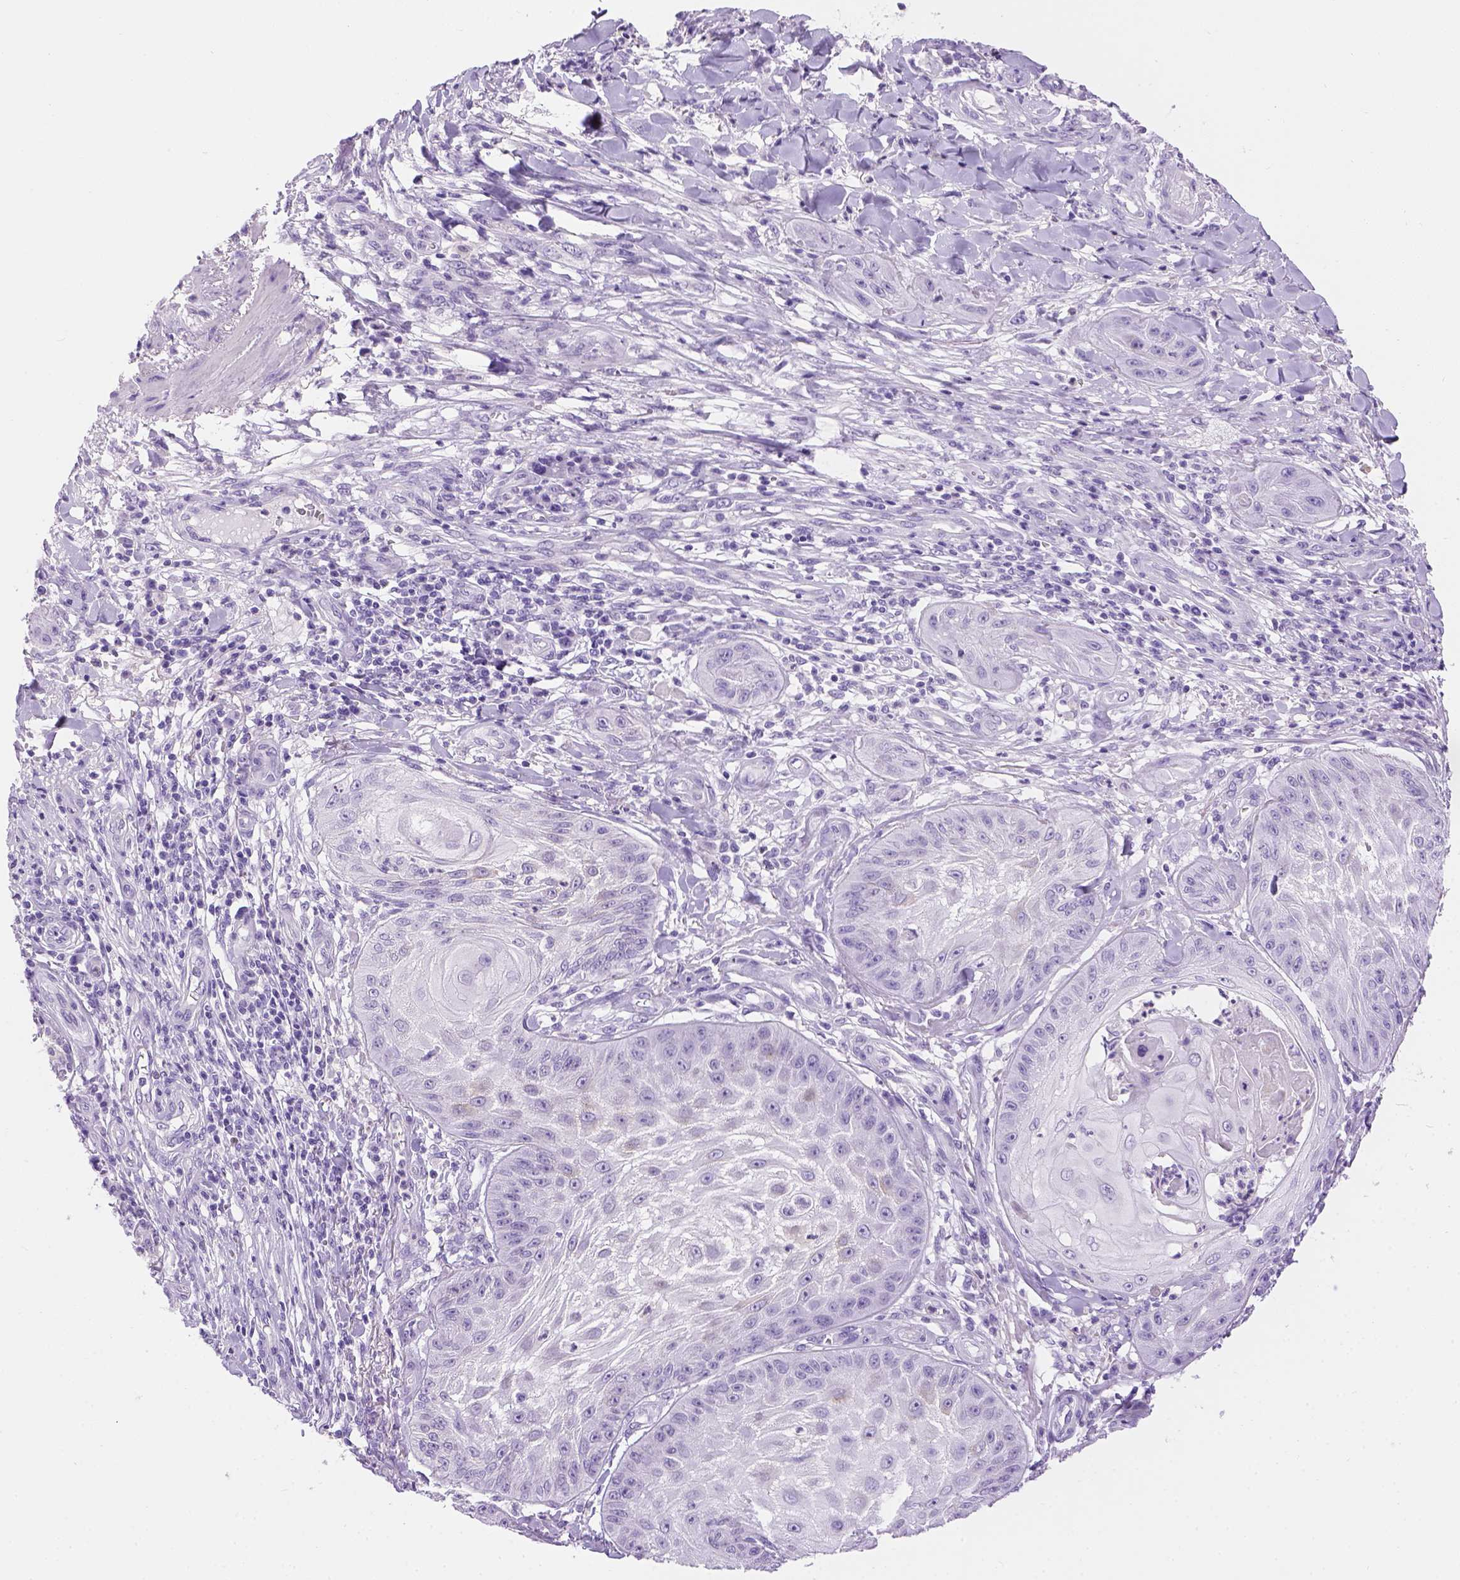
{"staining": {"intensity": "negative", "quantity": "none", "location": "none"}, "tissue": "skin cancer", "cell_type": "Tumor cells", "image_type": "cancer", "snomed": [{"axis": "morphology", "description": "Squamous cell carcinoma, NOS"}, {"axis": "topography", "description": "Skin"}], "caption": "Human skin cancer stained for a protein using immunohistochemistry shows no positivity in tumor cells.", "gene": "TMEM38A", "patient": {"sex": "male", "age": 70}}